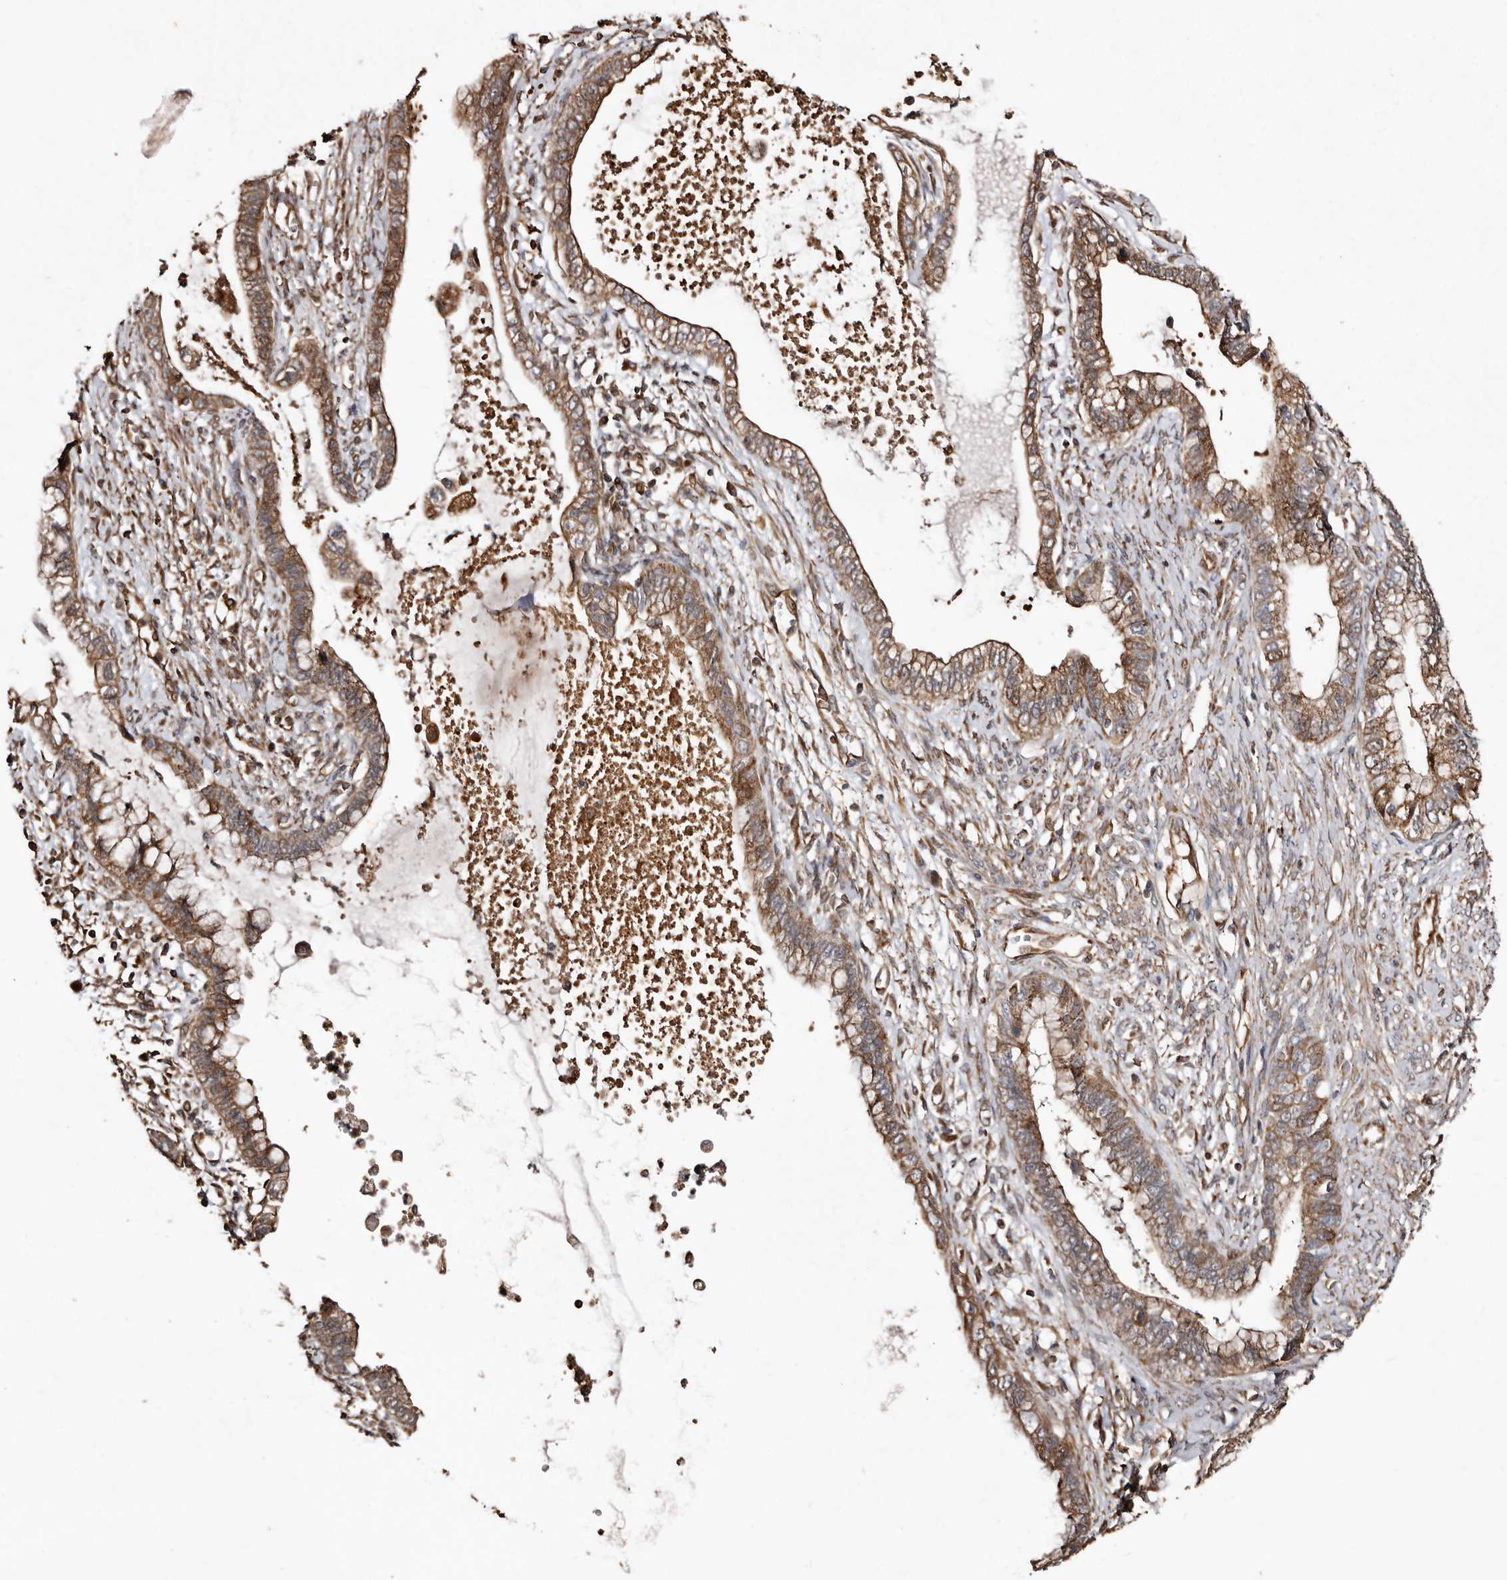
{"staining": {"intensity": "strong", "quantity": ">75%", "location": "cytoplasmic/membranous"}, "tissue": "cervical cancer", "cell_type": "Tumor cells", "image_type": "cancer", "snomed": [{"axis": "morphology", "description": "Adenocarcinoma, NOS"}, {"axis": "topography", "description": "Cervix"}], "caption": "IHC image of human cervical cancer stained for a protein (brown), which reveals high levels of strong cytoplasmic/membranous expression in about >75% of tumor cells.", "gene": "MACC1", "patient": {"sex": "female", "age": 44}}